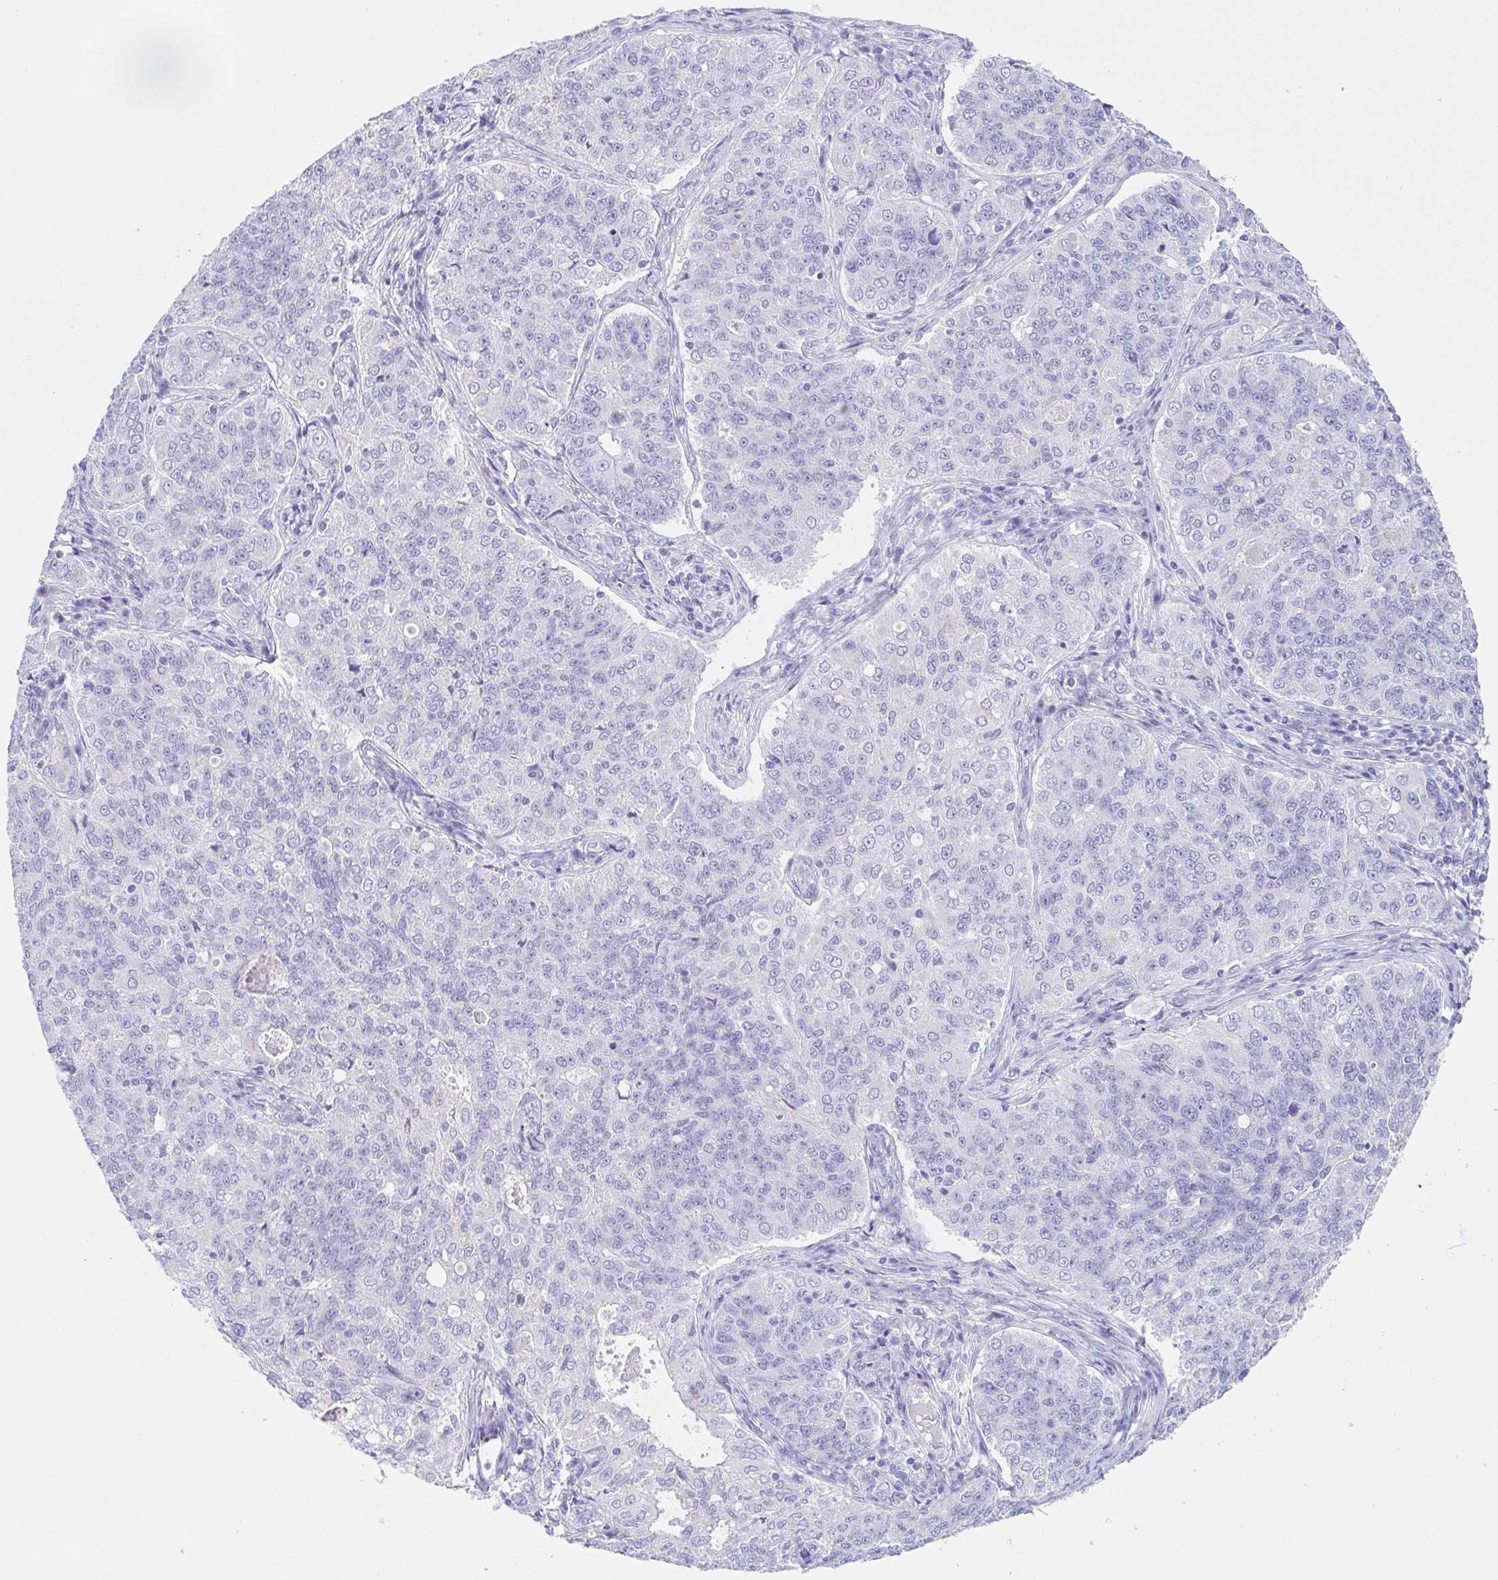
{"staining": {"intensity": "negative", "quantity": "none", "location": "none"}, "tissue": "endometrial cancer", "cell_type": "Tumor cells", "image_type": "cancer", "snomed": [{"axis": "morphology", "description": "Adenocarcinoma, NOS"}, {"axis": "topography", "description": "Endometrium"}], "caption": "The photomicrograph shows no staining of tumor cells in endometrial cancer.", "gene": "SCG3", "patient": {"sex": "female", "age": 43}}